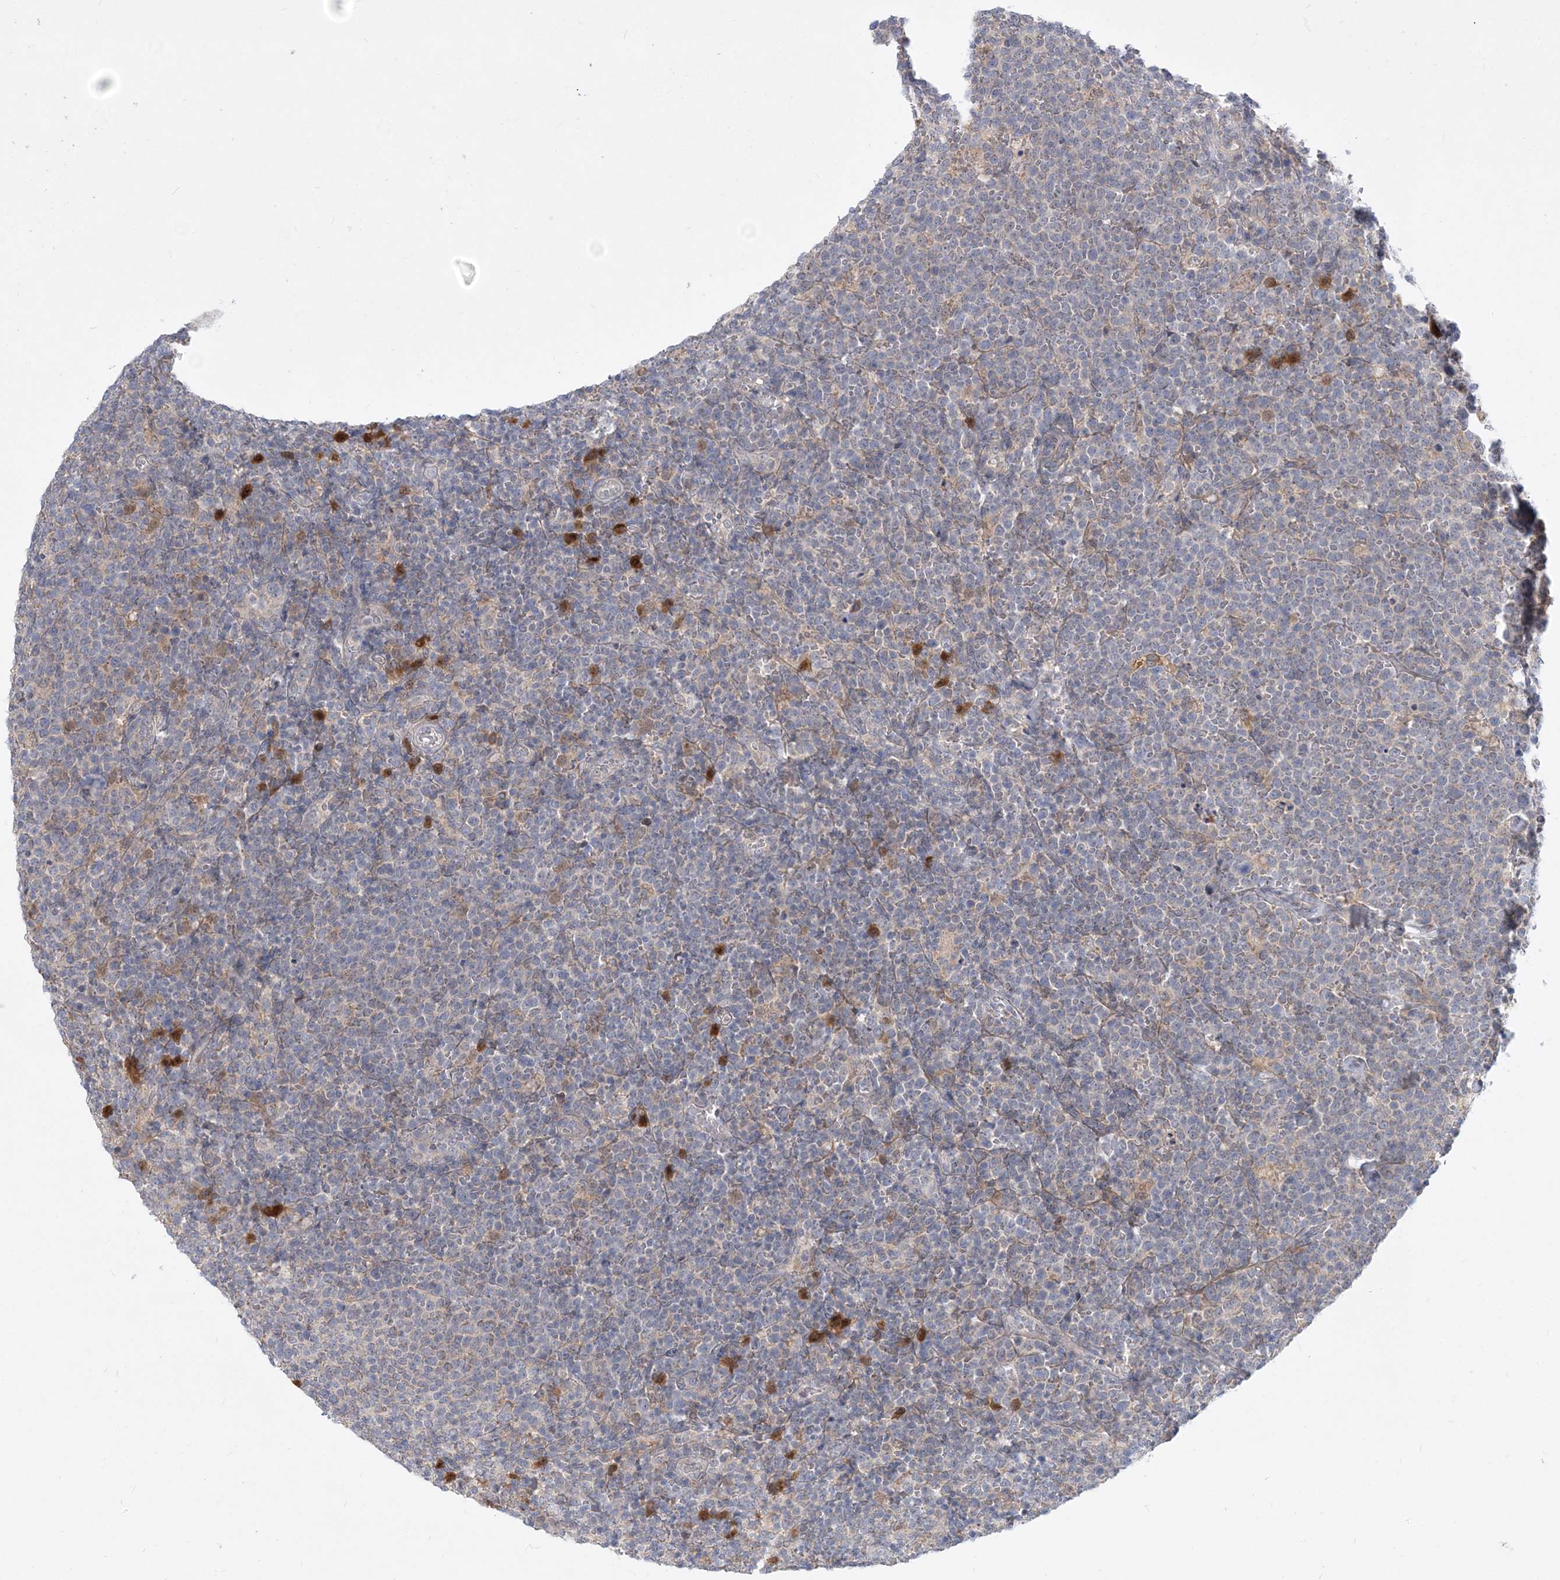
{"staining": {"intensity": "negative", "quantity": "none", "location": "none"}, "tissue": "lymphoma", "cell_type": "Tumor cells", "image_type": "cancer", "snomed": [{"axis": "morphology", "description": "Malignant lymphoma, non-Hodgkin's type, High grade"}, {"axis": "topography", "description": "Lymph node"}], "caption": "Immunohistochemistry image of human malignant lymphoma, non-Hodgkin's type (high-grade) stained for a protein (brown), which exhibits no positivity in tumor cells.", "gene": "GMPPA", "patient": {"sex": "male", "age": 61}}